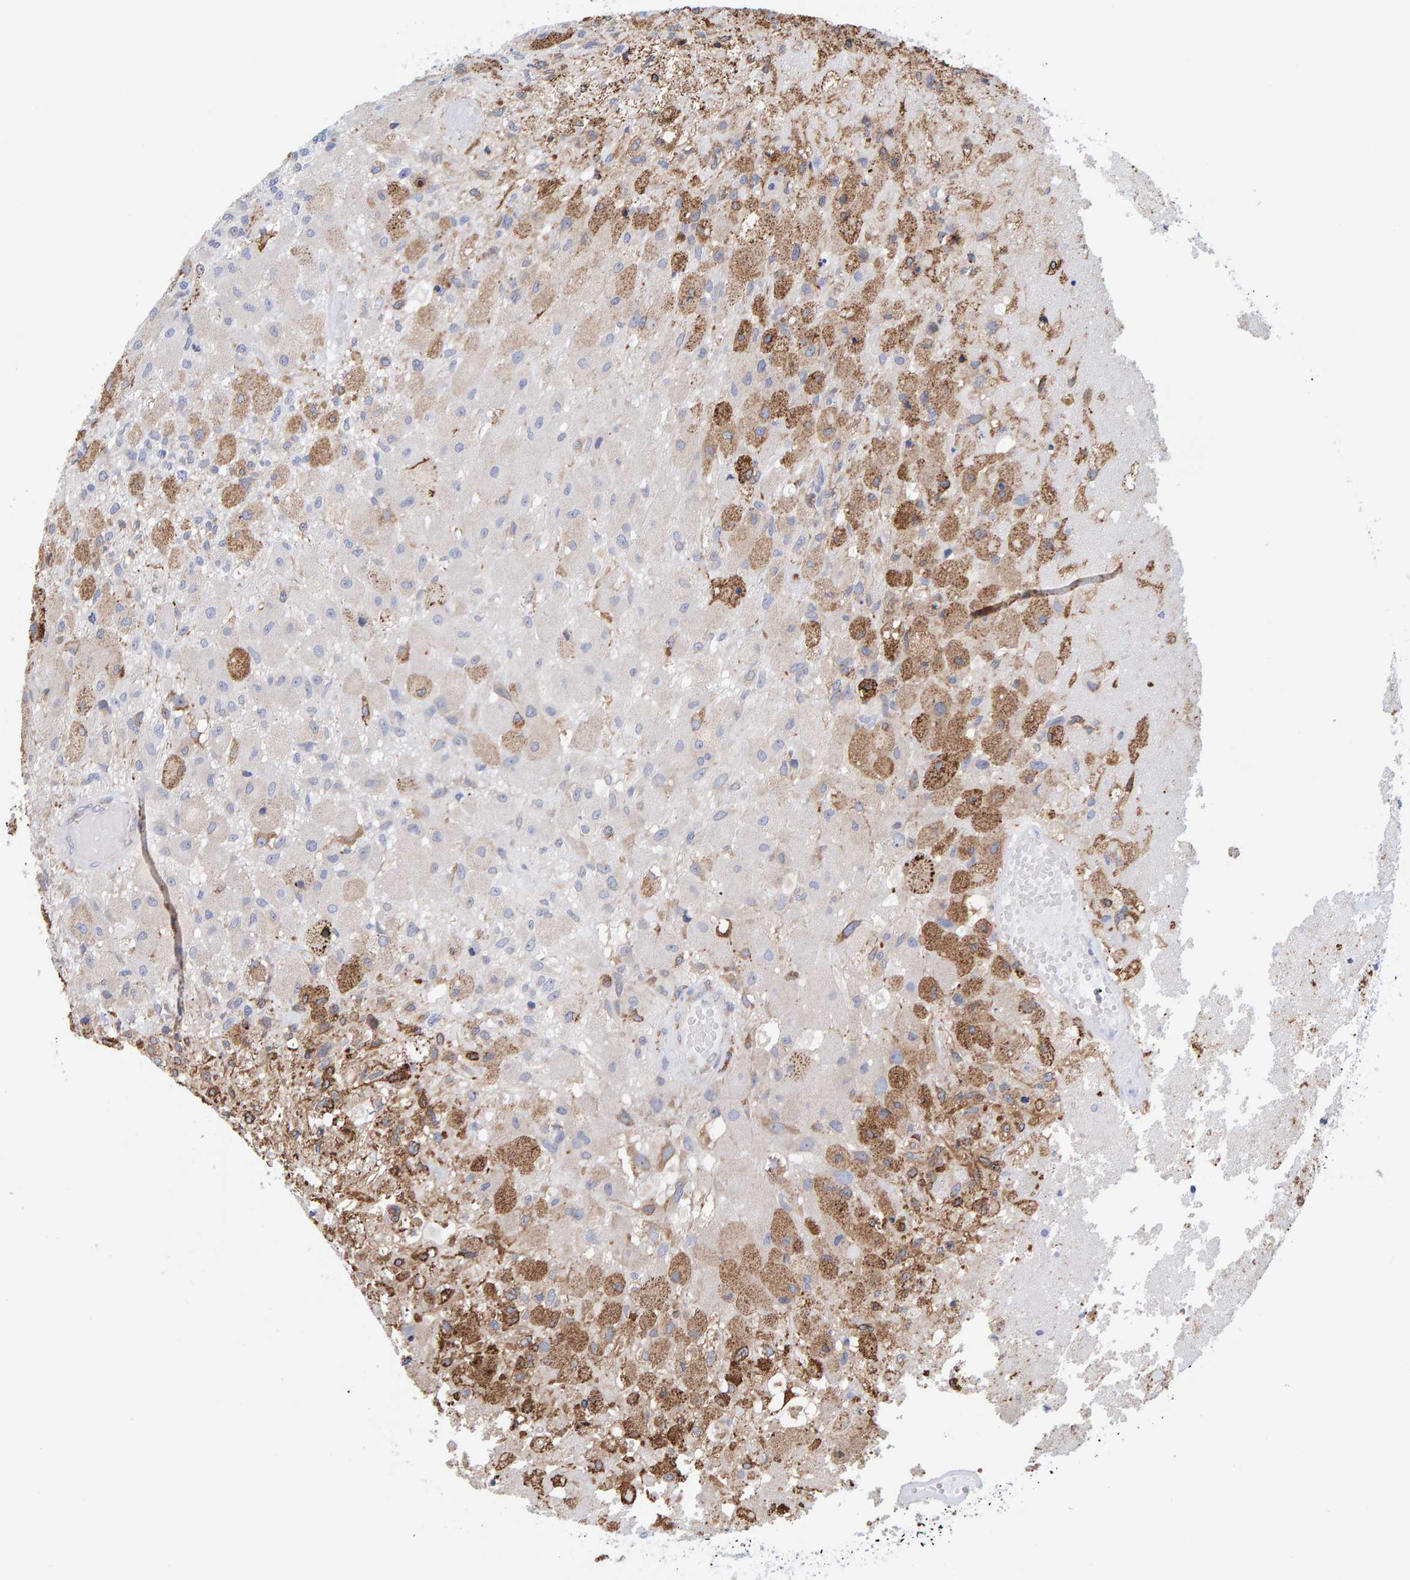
{"staining": {"intensity": "moderate", "quantity": "25%-75%", "location": "cytoplasmic/membranous"}, "tissue": "glioma", "cell_type": "Tumor cells", "image_type": "cancer", "snomed": [{"axis": "morphology", "description": "Normal tissue, NOS"}, {"axis": "morphology", "description": "Glioma, malignant, High grade"}, {"axis": "topography", "description": "Cerebral cortex"}], "caption": "Protein positivity by IHC displays moderate cytoplasmic/membranous positivity in about 25%-75% of tumor cells in high-grade glioma (malignant).", "gene": "SGPL1", "patient": {"sex": "male", "age": 77}}